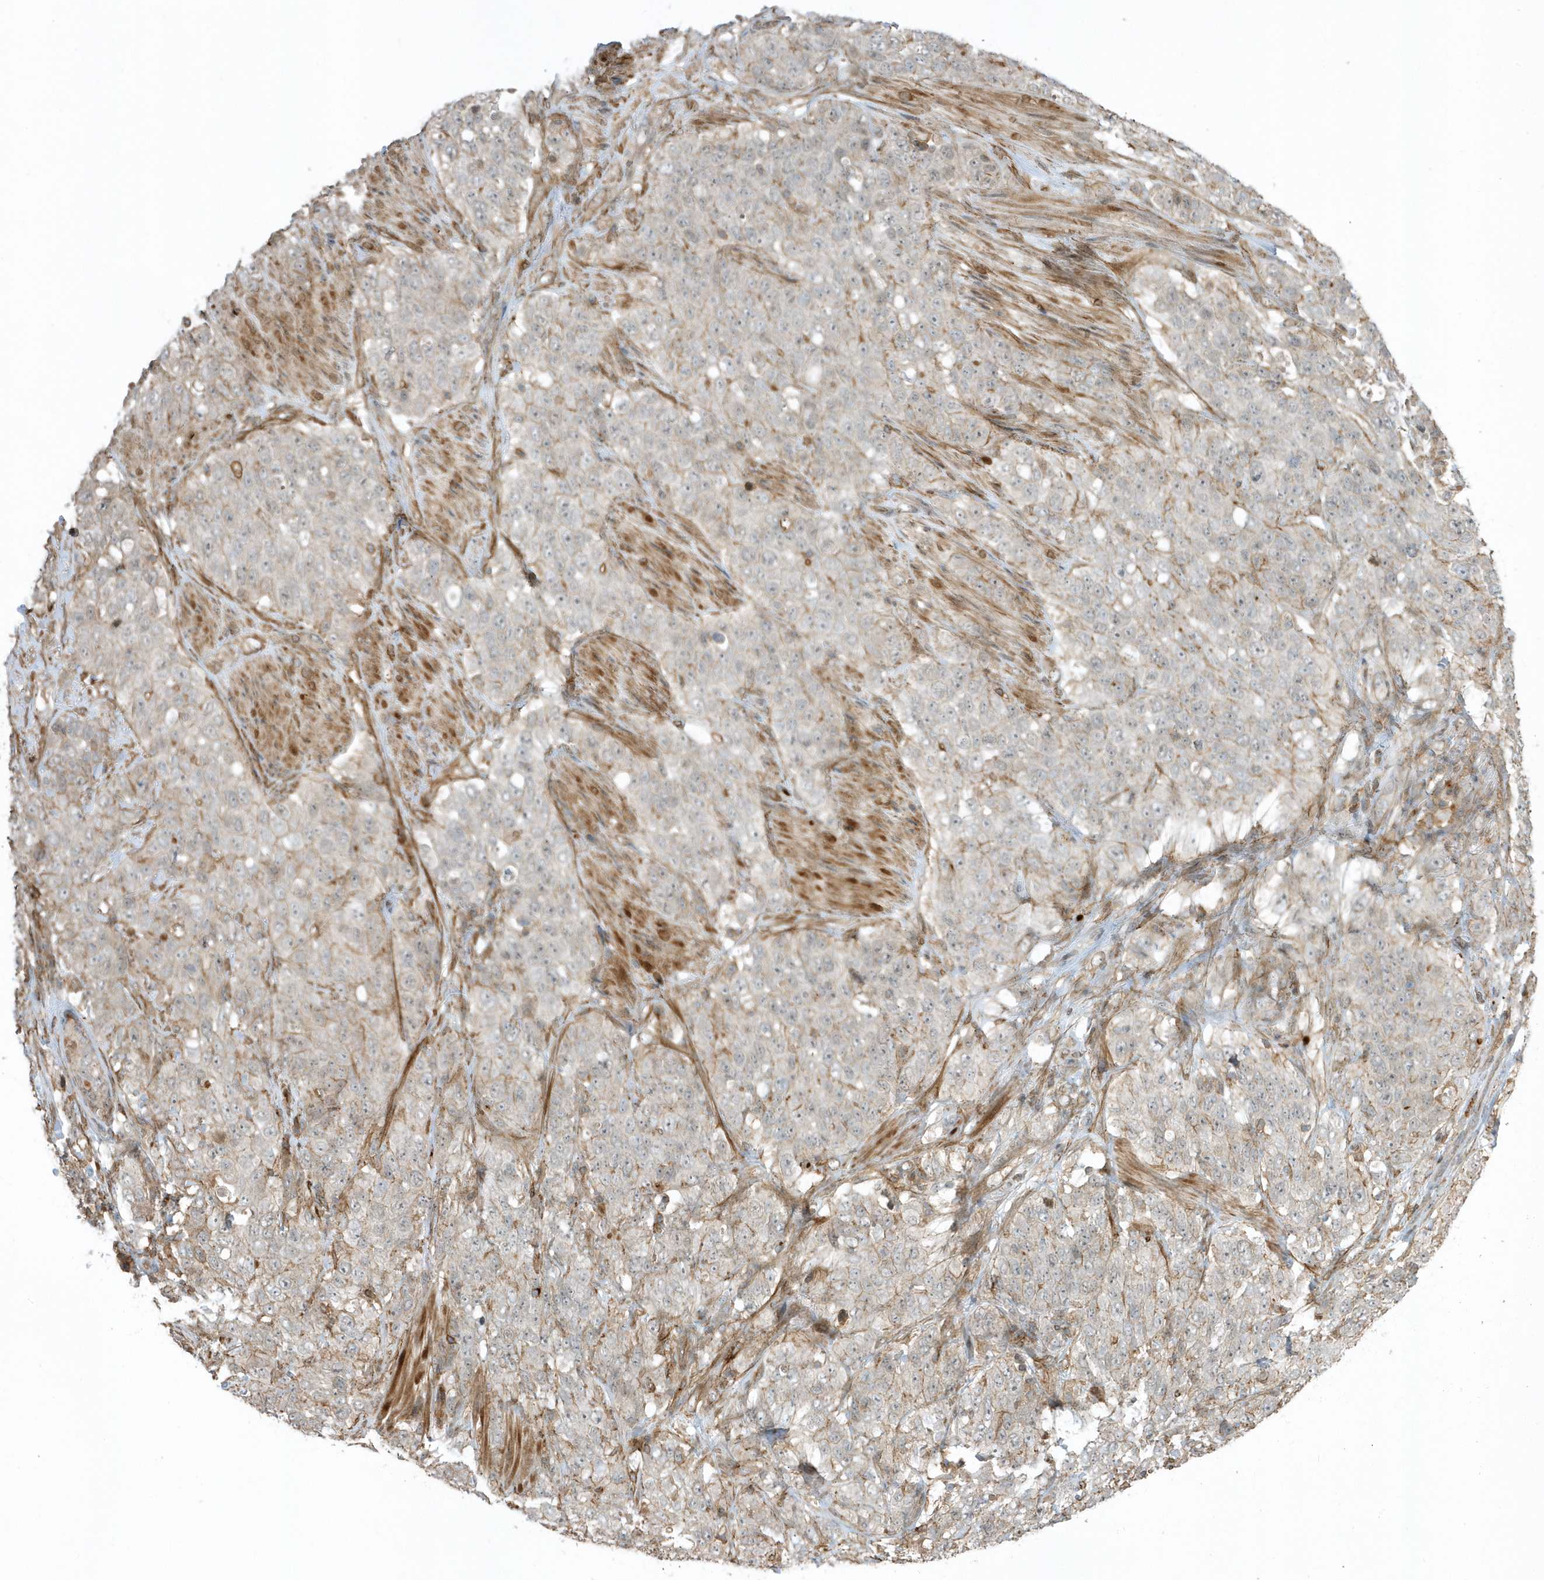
{"staining": {"intensity": "weak", "quantity": "<25%", "location": "cytoplasmic/membranous"}, "tissue": "stomach cancer", "cell_type": "Tumor cells", "image_type": "cancer", "snomed": [{"axis": "morphology", "description": "Adenocarcinoma, NOS"}, {"axis": "topography", "description": "Stomach"}], "caption": "IHC photomicrograph of stomach adenocarcinoma stained for a protein (brown), which reveals no positivity in tumor cells.", "gene": "ZBTB8A", "patient": {"sex": "male", "age": 48}}